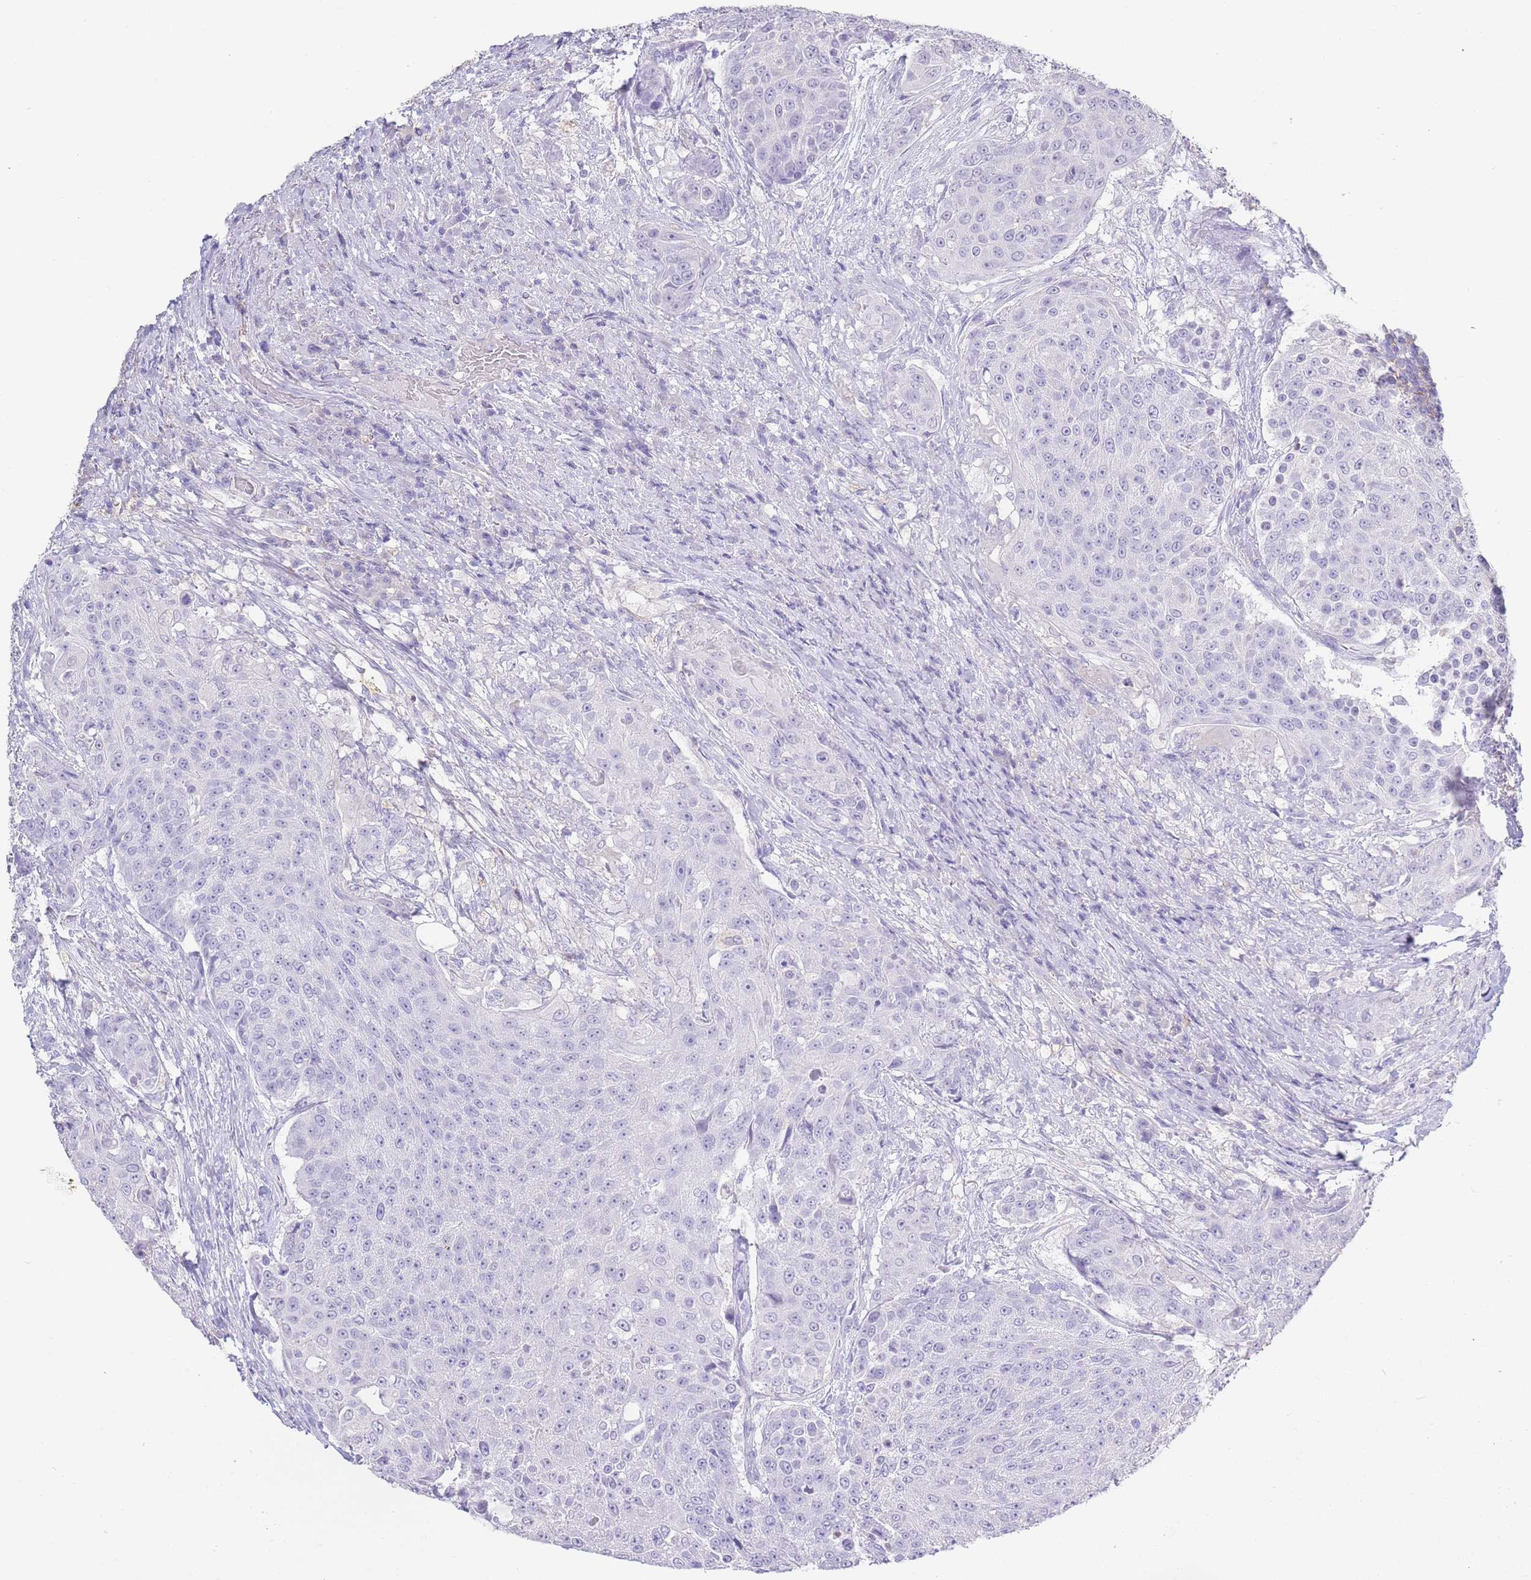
{"staining": {"intensity": "negative", "quantity": "none", "location": "none"}, "tissue": "urothelial cancer", "cell_type": "Tumor cells", "image_type": "cancer", "snomed": [{"axis": "morphology", "description": "Urothelial carcinoma, High grade"}, {"axis": "topography", "description": "Urinary bladder"}], "caption": "There is no significant expression in tumor cells of high-grade urothelial carcinoma.", "gene": "CD37", "patient": {"sex": "female", "age": 63}}